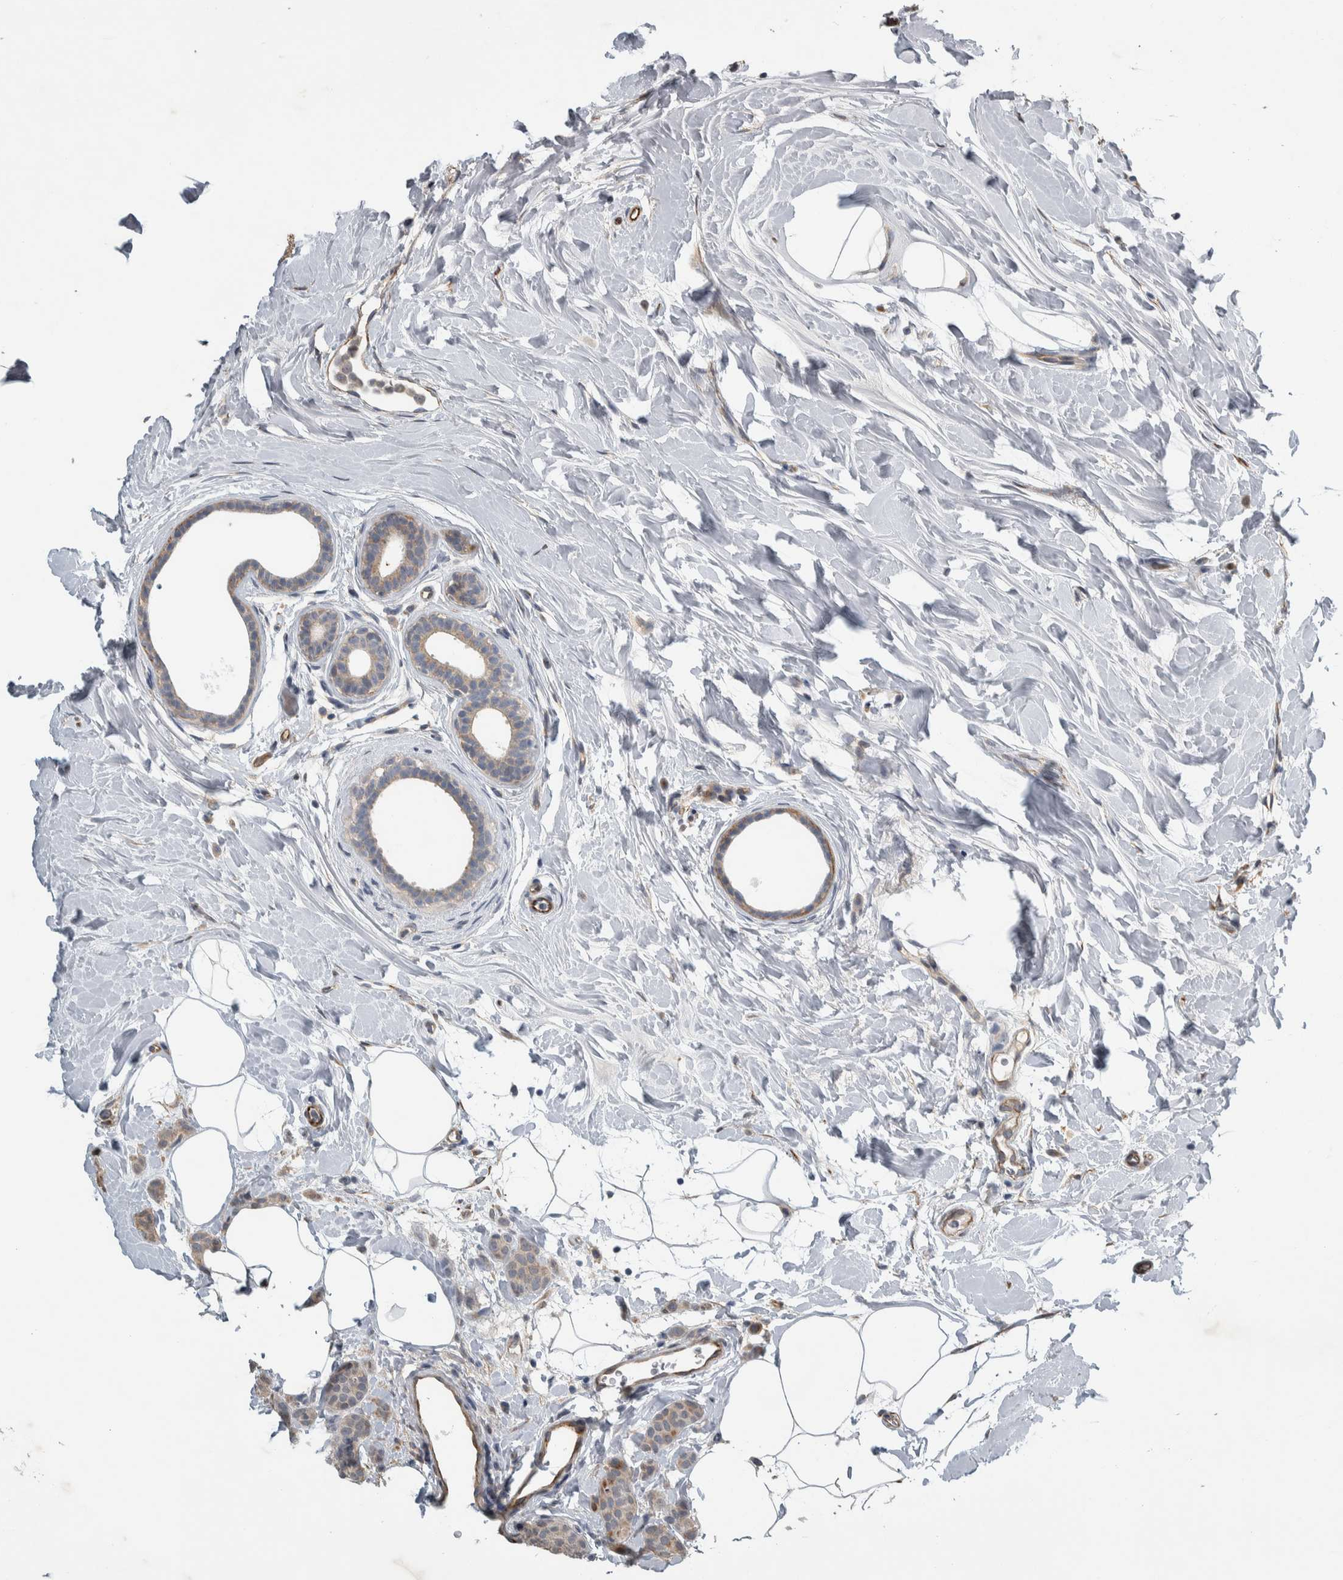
{"staining": {"intensity": "weak", "quantity": ">75%", "location": "cytoplasmic/membranous"}, "tissue": "breast cancer", "cell_type": "Tumor cells", "image_type": "cancer", "snomed": [{"axis": "morphology", "description": "Lobular carcinoma, in situ"}, {"axis": "morphology", "description": "Lobular carcinoma"}, {"axis": "topography", "description": "Breast"}], "caption": "Immunohistochemical staining of lobular carcinoma (breast) displays low levels of weak cytoplasmic/membranous protein expression in about >75% of tumor cells.", "gene": "NT5C2", "patient": {"sex": "female", "age": 41}}